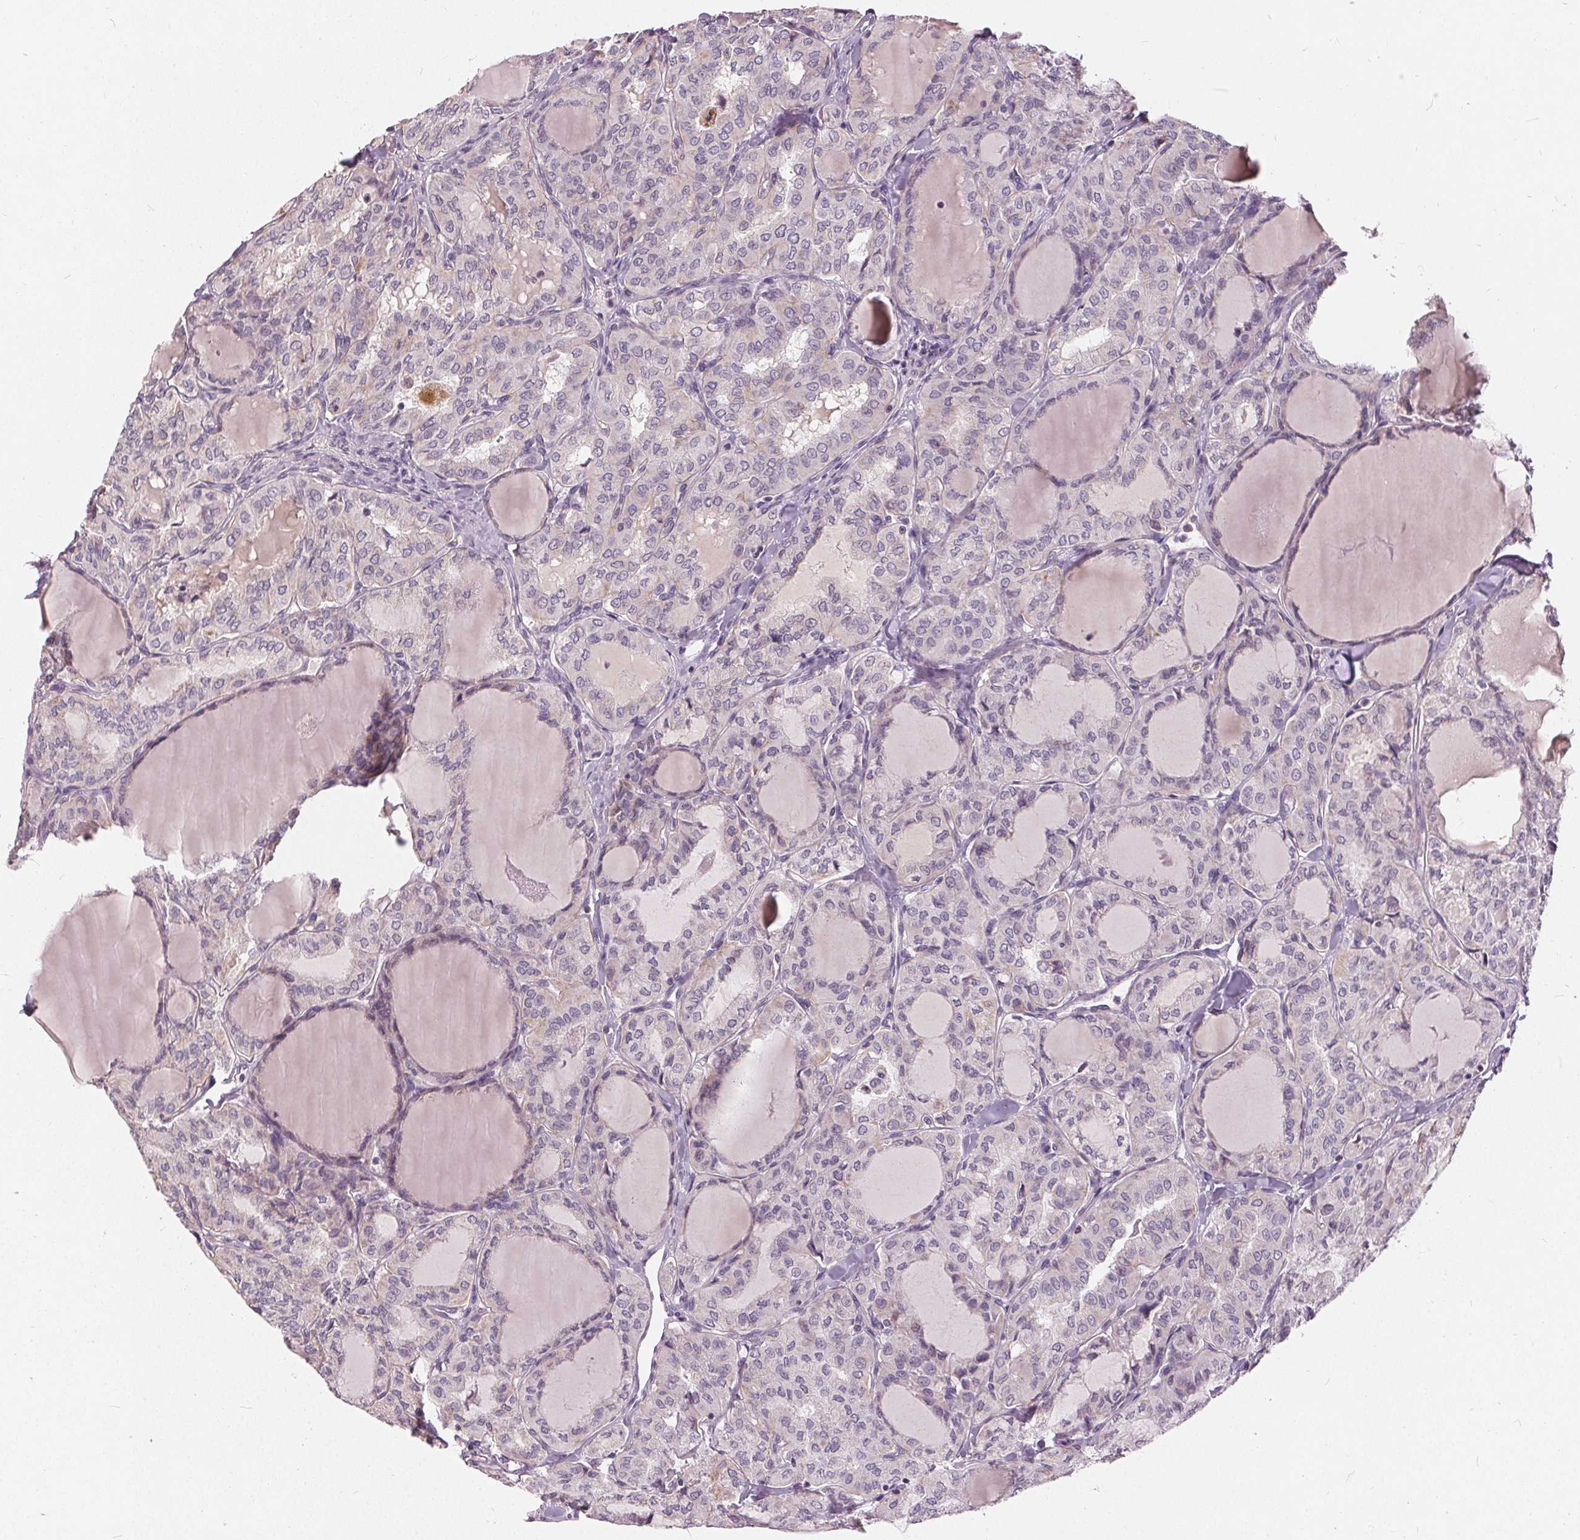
{"staining": {"intensity": "negative", "quantity": "none", "location": "none"}, "tissue": "thyroid cancer", "cell_type": "Tumor cells", "image_type": "cancer", "snomed": [{"axis": "morphology", "description": "Papillary adenocarcinoma, NOS"}, {"axis": "topography", "description": "Thyroid gland"}], "caption": "This is an IHC image of thyroid cancer. There is no expression in tumor cells.", "gene": "TRIM60", "patient": {"sex": "male", "age": 20}}